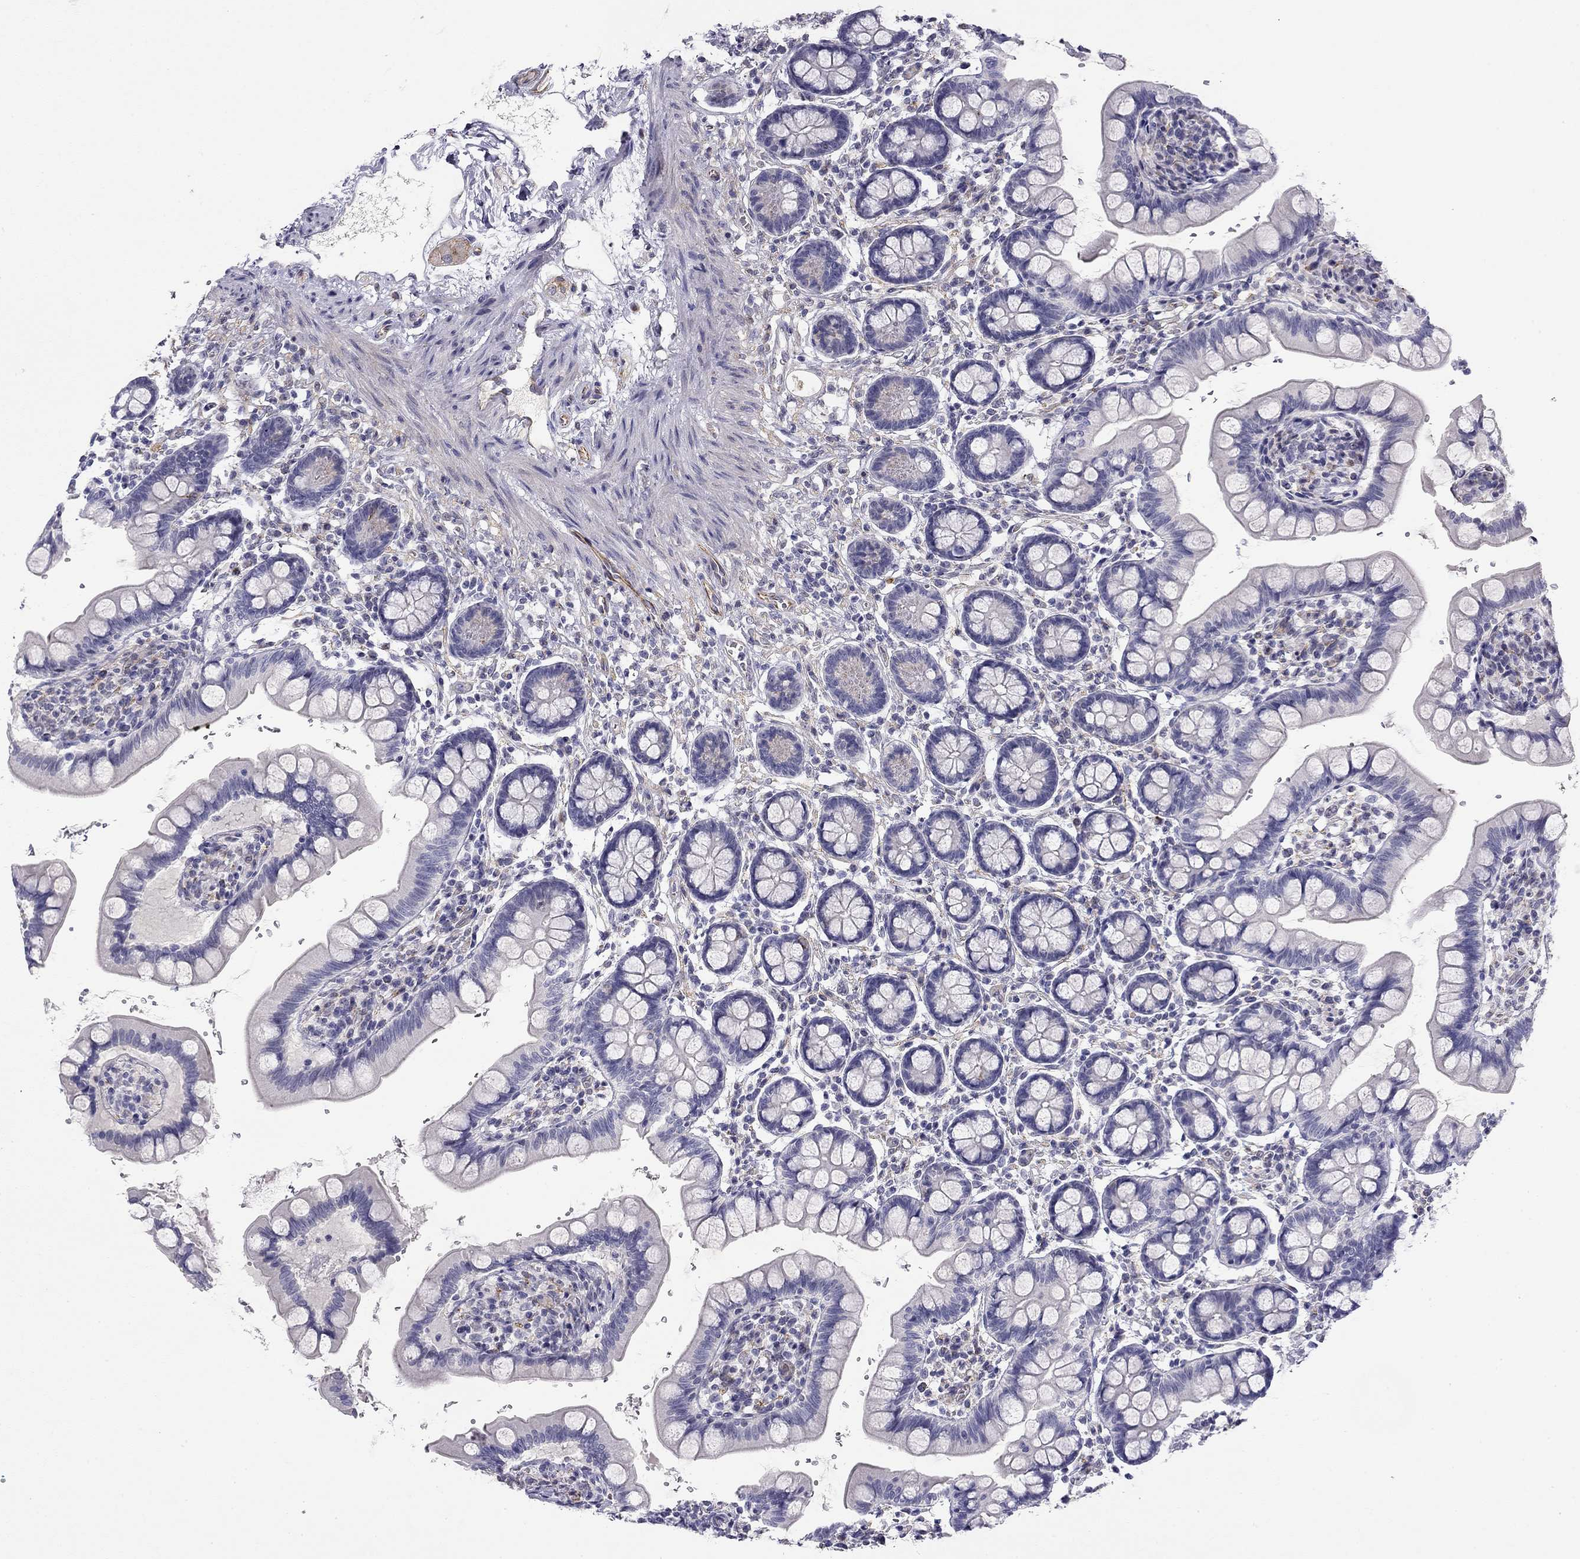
{"staining": {"intensity": "negative", "quantity": "none", "location": "none"}, "tissue": "small intestine", "cell_type": "Glandular cells", "image_type": "normal", "snomed": [{"axis": "morphology", "description": "Normal tissue, NOS"}, {"axis": "topography", "description": "Small intestine"}], "caption": "The histopathology image exhibits no staining of glandular cells in normal small intestine.", "gene": "RTL1", "patient": {"sex": "female", "age": 56}}